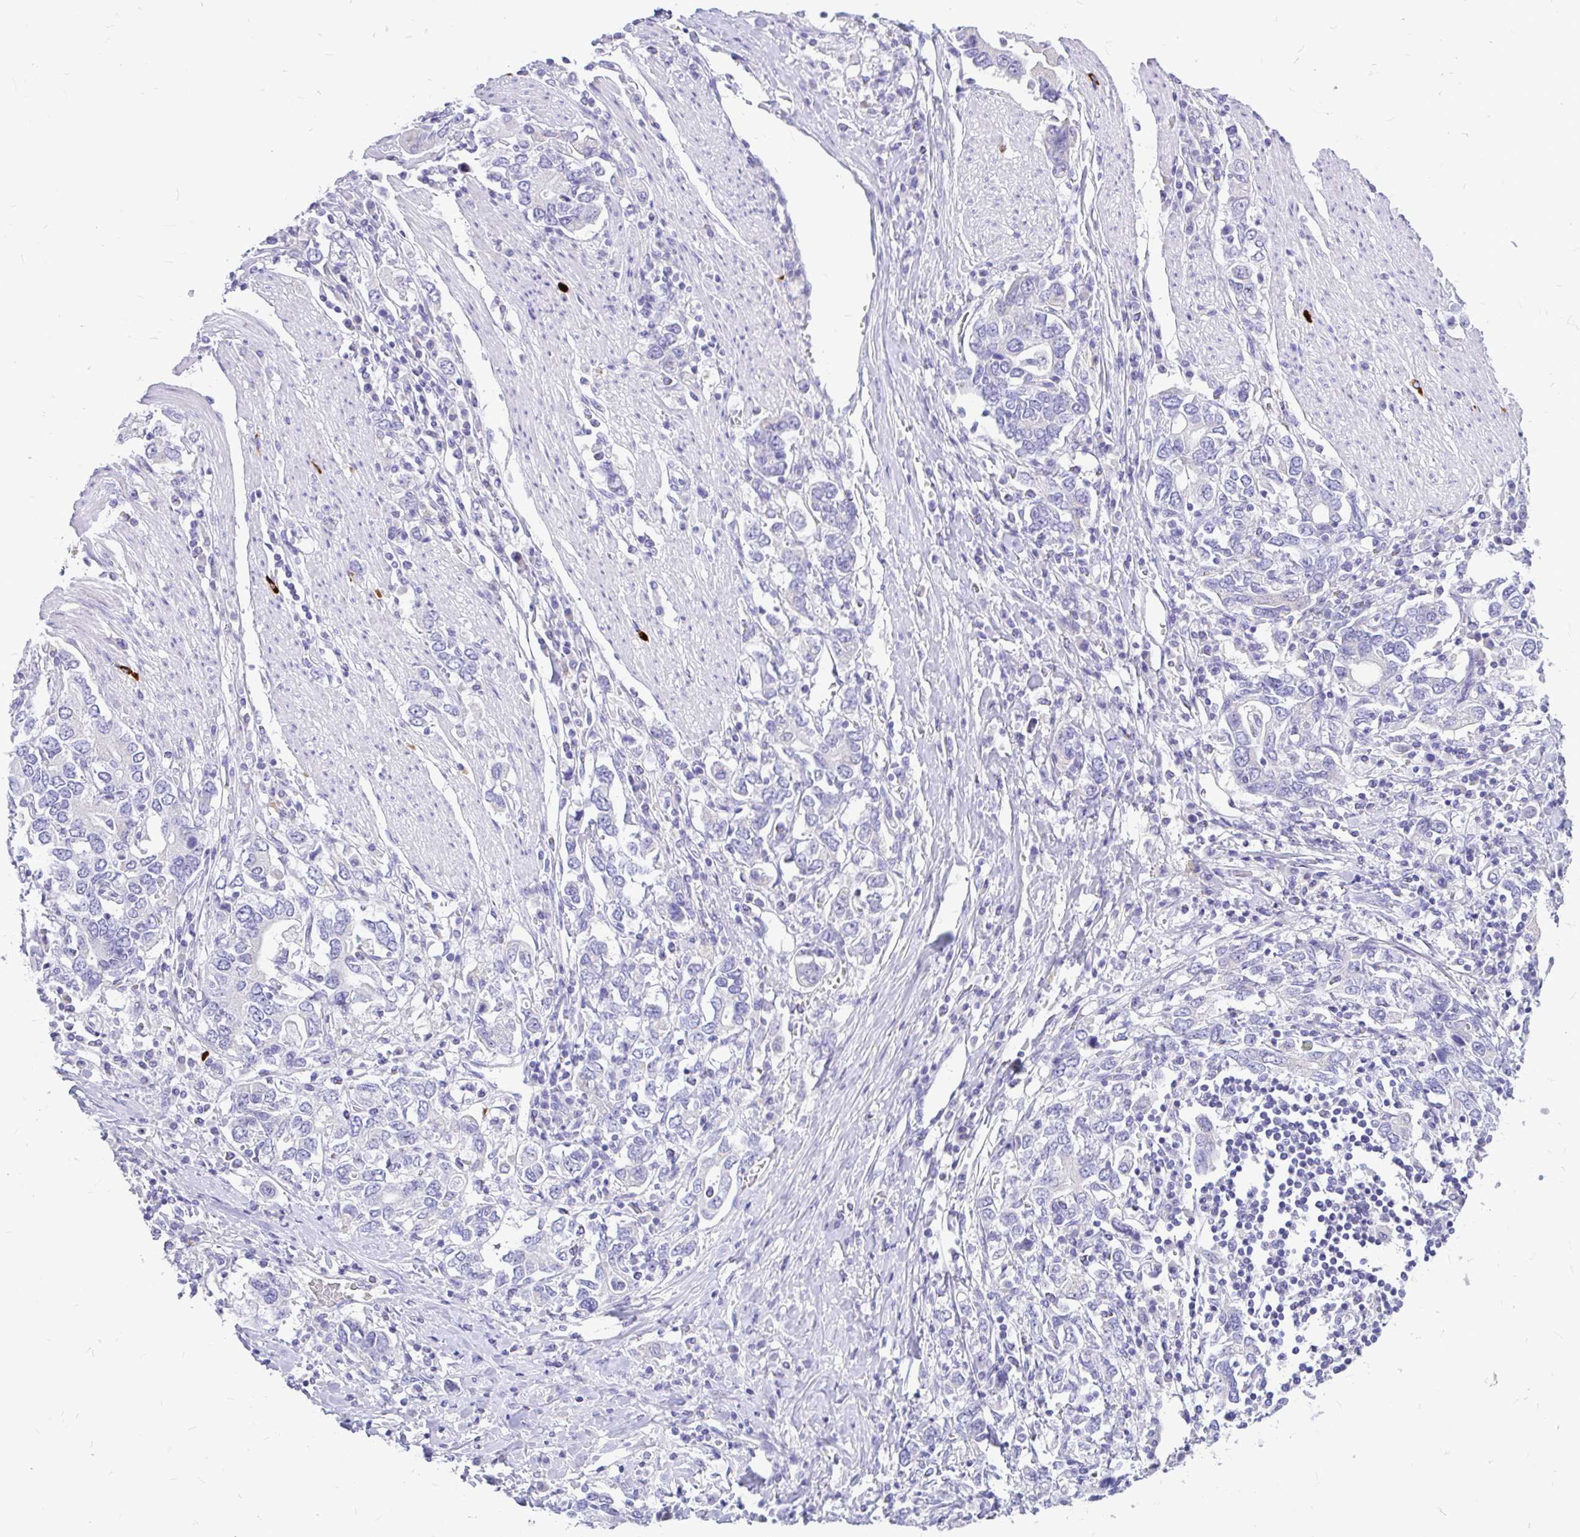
{"staining": {"intensity": "negative", "quantity": "none", "location": "none"}, "tissue": "stomach cancer", "cell_type": "Tumor cells", "image_type": "cancer", "snomed": [{"axis": "morphology", "description": "Adenocarcinoma, NOS"}, {"axis": "topography", "description": "Stomach, upper"}, {"axis": "topography", "description": "Stomach"}], "caption": "Immunohistochemistry (IHC) photomicrograph of human stomach cancer (adenocarcinoma) stained for a protein (brown), which reveals no expression in tumor cells. (Immunohistochemistry, brightfield microscopy, high magnification).", "gene": "MAP1LC3A", "patient": {"sex": "male", "age": 62}}